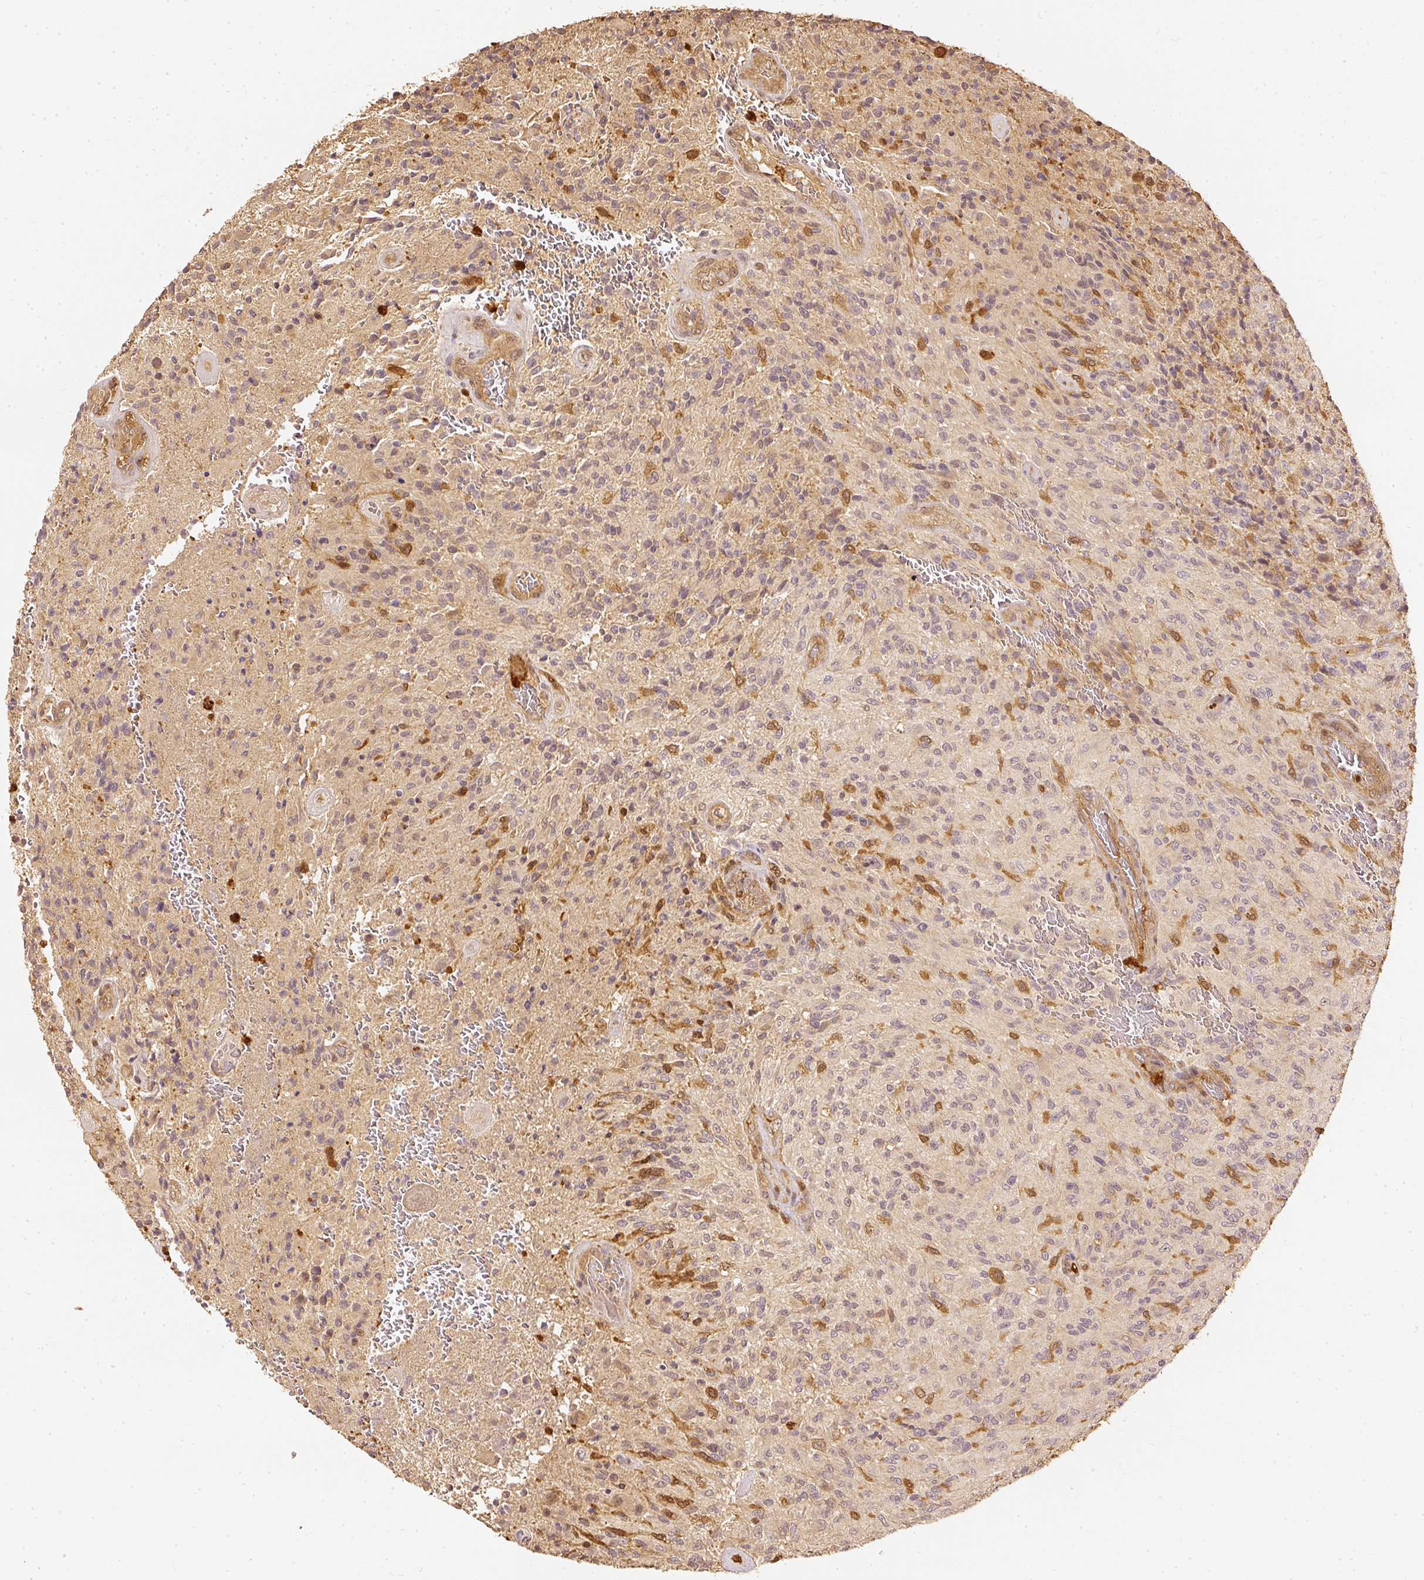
{"staining": {"intensity": "weak", "quantity": "<25%", "location": "cytoplasmic/membranous"}, "tissue": "glioma", "cell_type": "Tumor cells", "image_type": "cancer", "snomed": [{"axis": "morphology", "description": "Normal tissue, NOS"}, {"axis": "morphology", "description": "Glioma, malignant, High grade"}, {"axis": "topography", "description": "Cerebral cortex"}], "caption": "IHC micrograph of malignant glioma (high-grade) stained for a protein (brown), which displays no positivity in tumor cells.", "gene": "PFN1", "patient": {"sex": "male", "age": 56}}